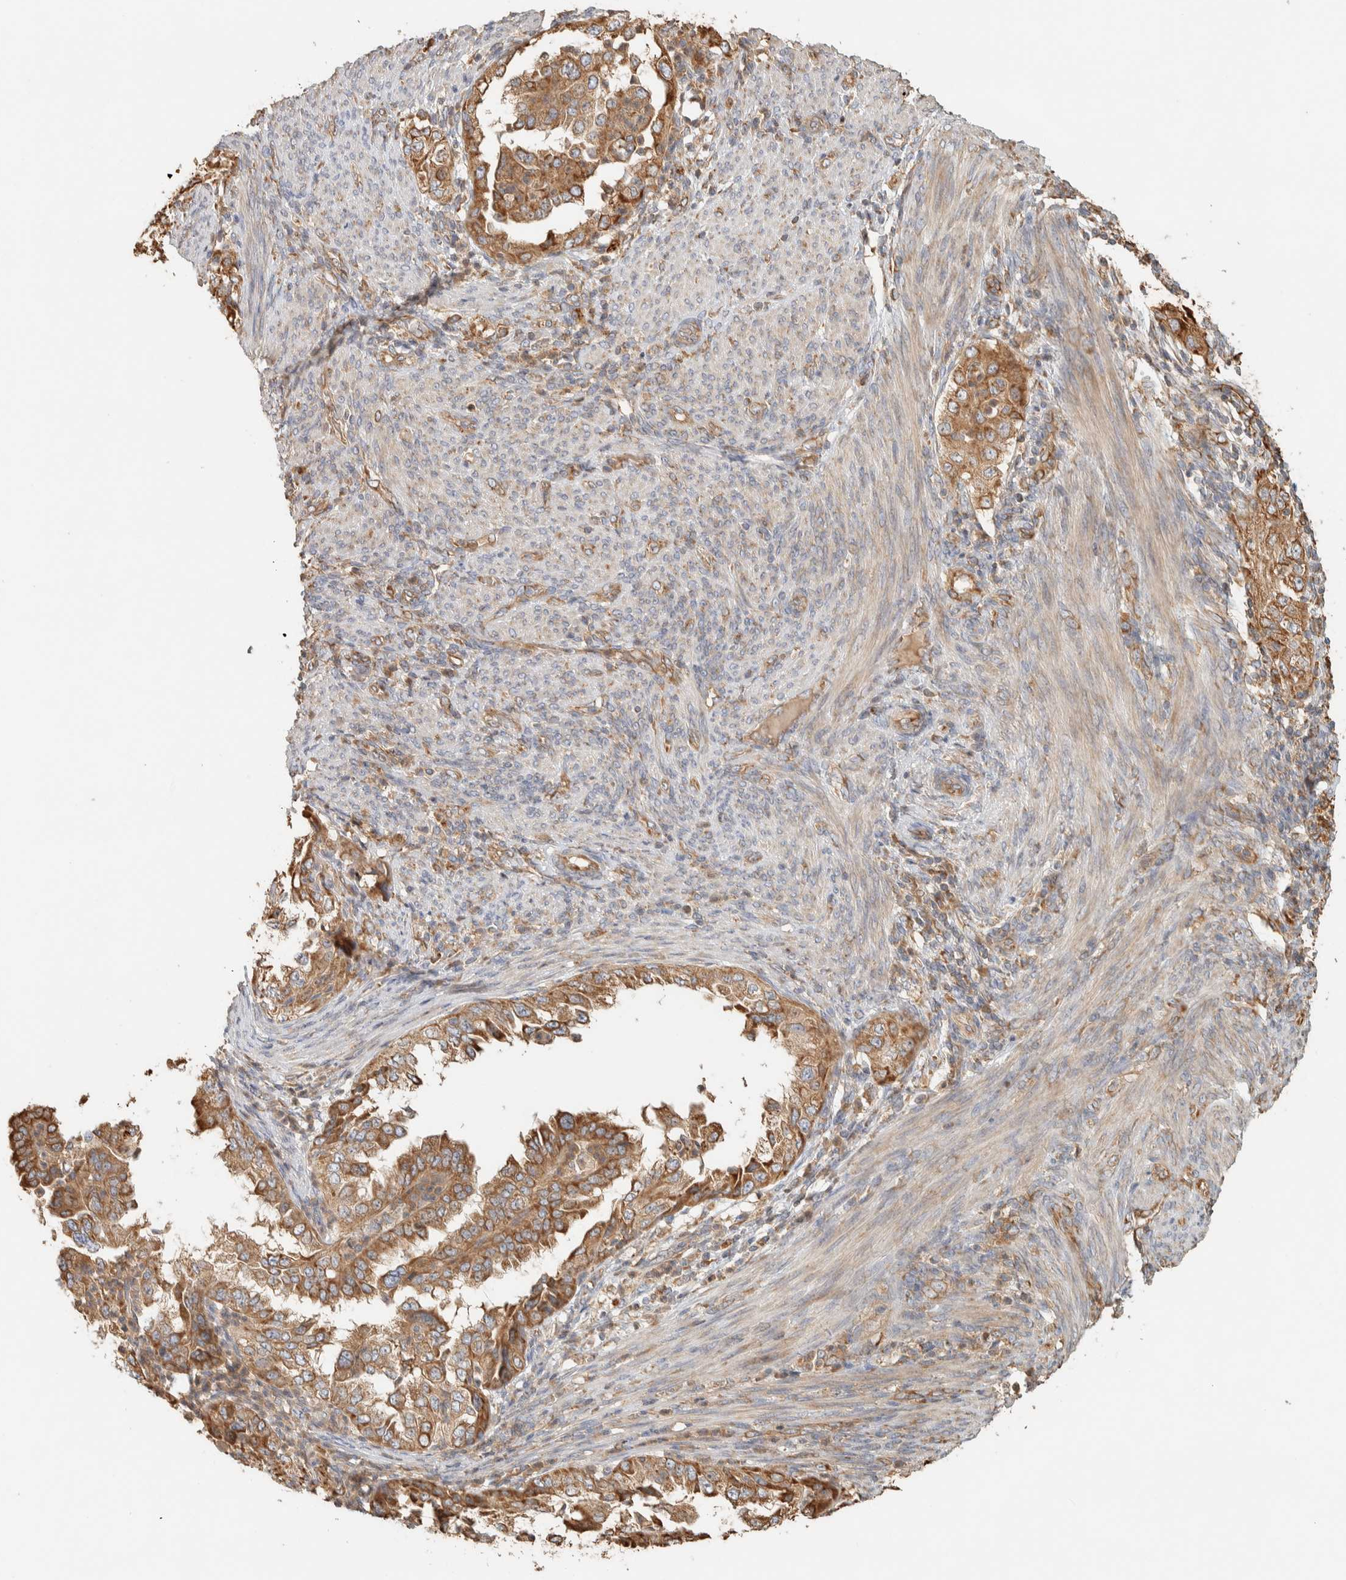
{"staining": {"intensity": "moderate", "quantity": ">75%", "location": "cytoplasmic/membranous"}, "tissue": "endometrial cancer", "cell_type": "Tumor cells", "image_type": "cancer", "snomed": [{"axis": "morphology", "description": "Adenocarcinoma, NOS"}, {"axis": "topography", "description": "Endometrium"}], "caption": "Moderate cytoplasmic/membranous expression for a protein is seen in approximately >75% of tumor cells of endometrial cancer (adenocarcinoma) using IHC.", "gene": "RAB11FIP1", "patient": {"sex": "female", "age": 85}}